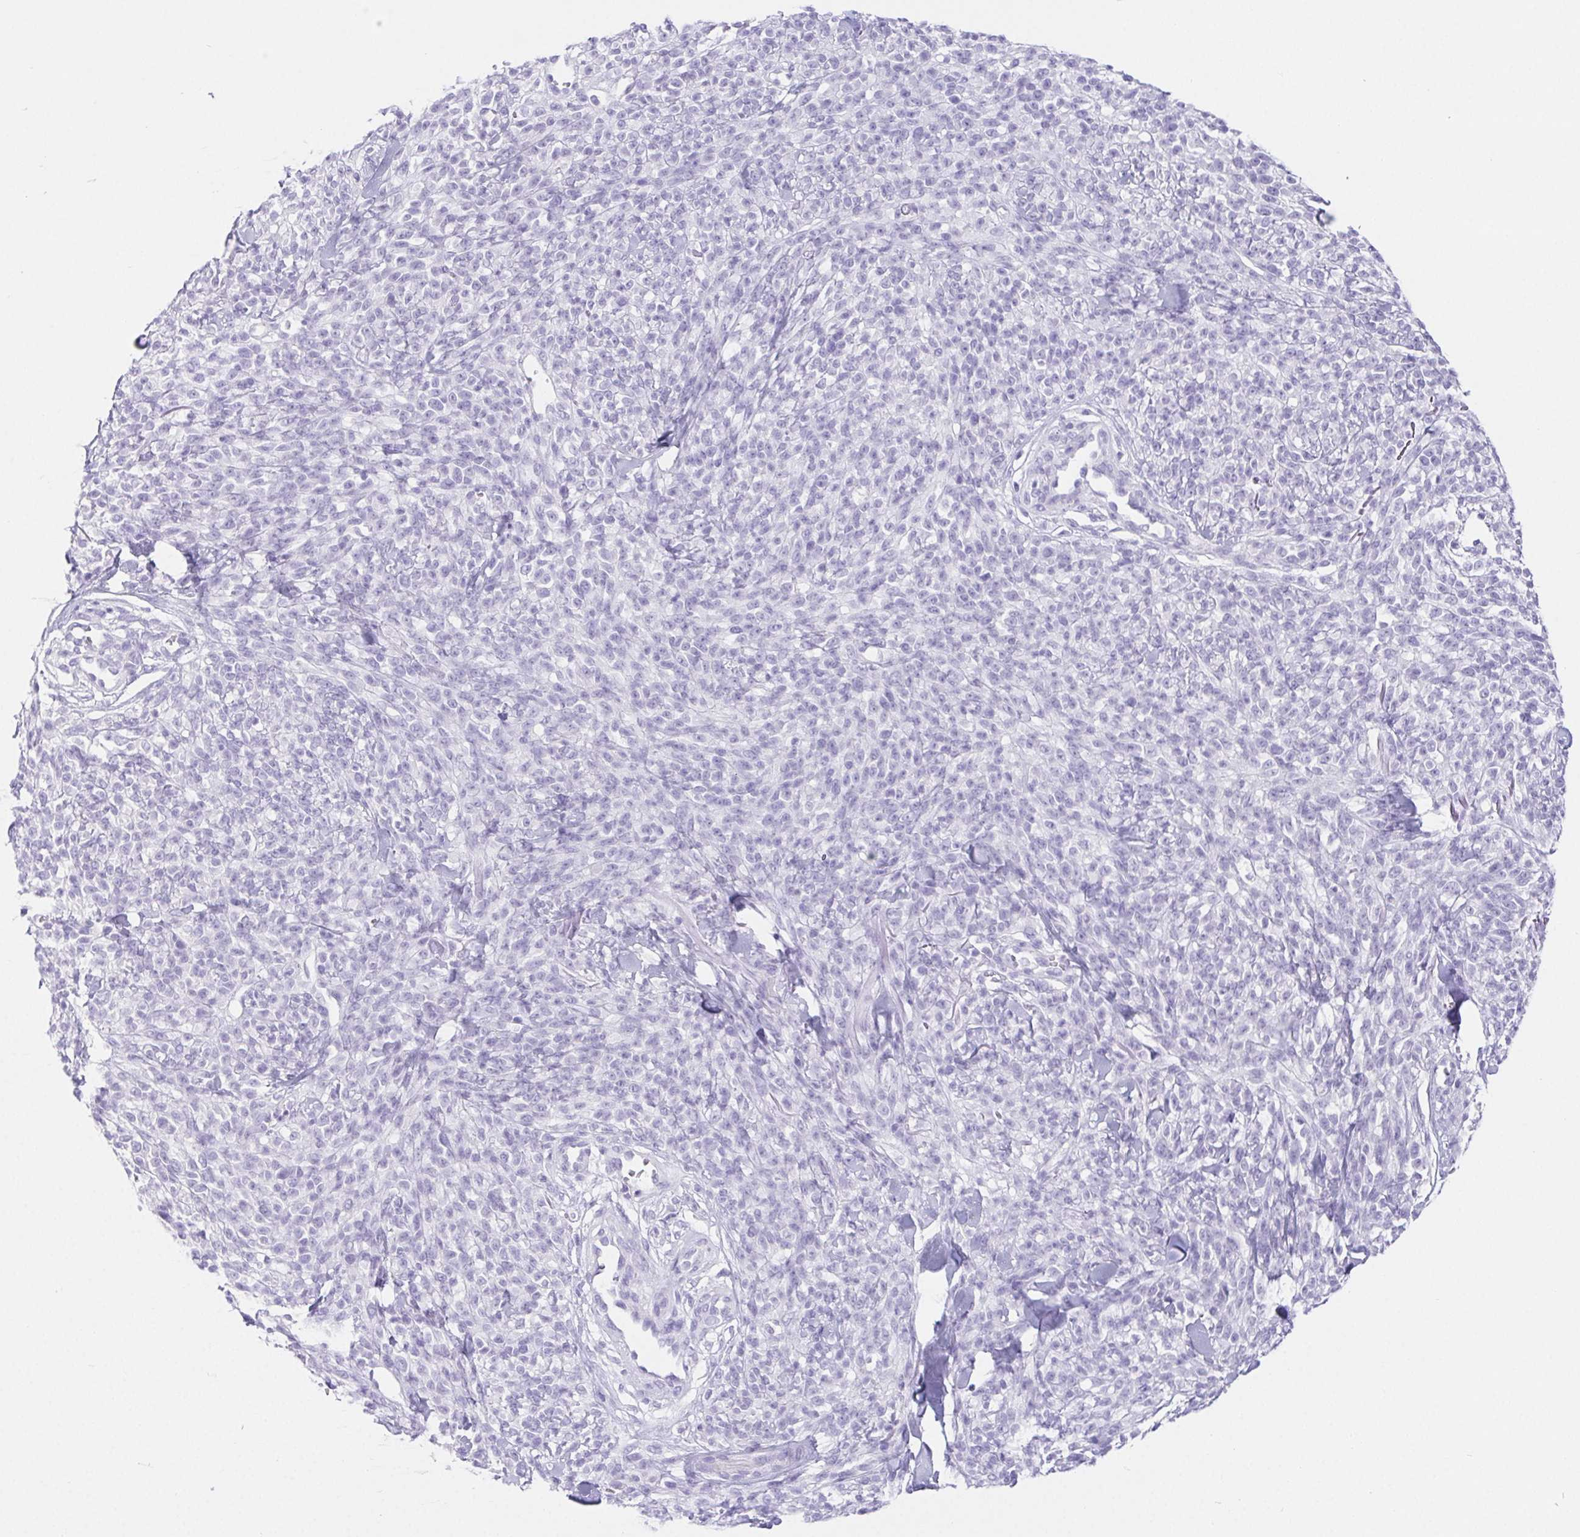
{"staining": {"intensity": "negative", "quantity": "none", "location": "none"}, "tissue": "melanoma", "cell_type": "Tumor cells", "image_type": "cancer", "snomed": [{"axis": "morphology", "description": "Malignant melanoma, NOS"}, {"axis": "topography", "description": "Skin"}, {"axis": "topography", "description": "Skin of trunk"}], "caption": "A histopathology image of human melanoma is negative for staining in tumor cells.", "gene": "PNLIP", "patient": {"sex": "male", "age": 74}}